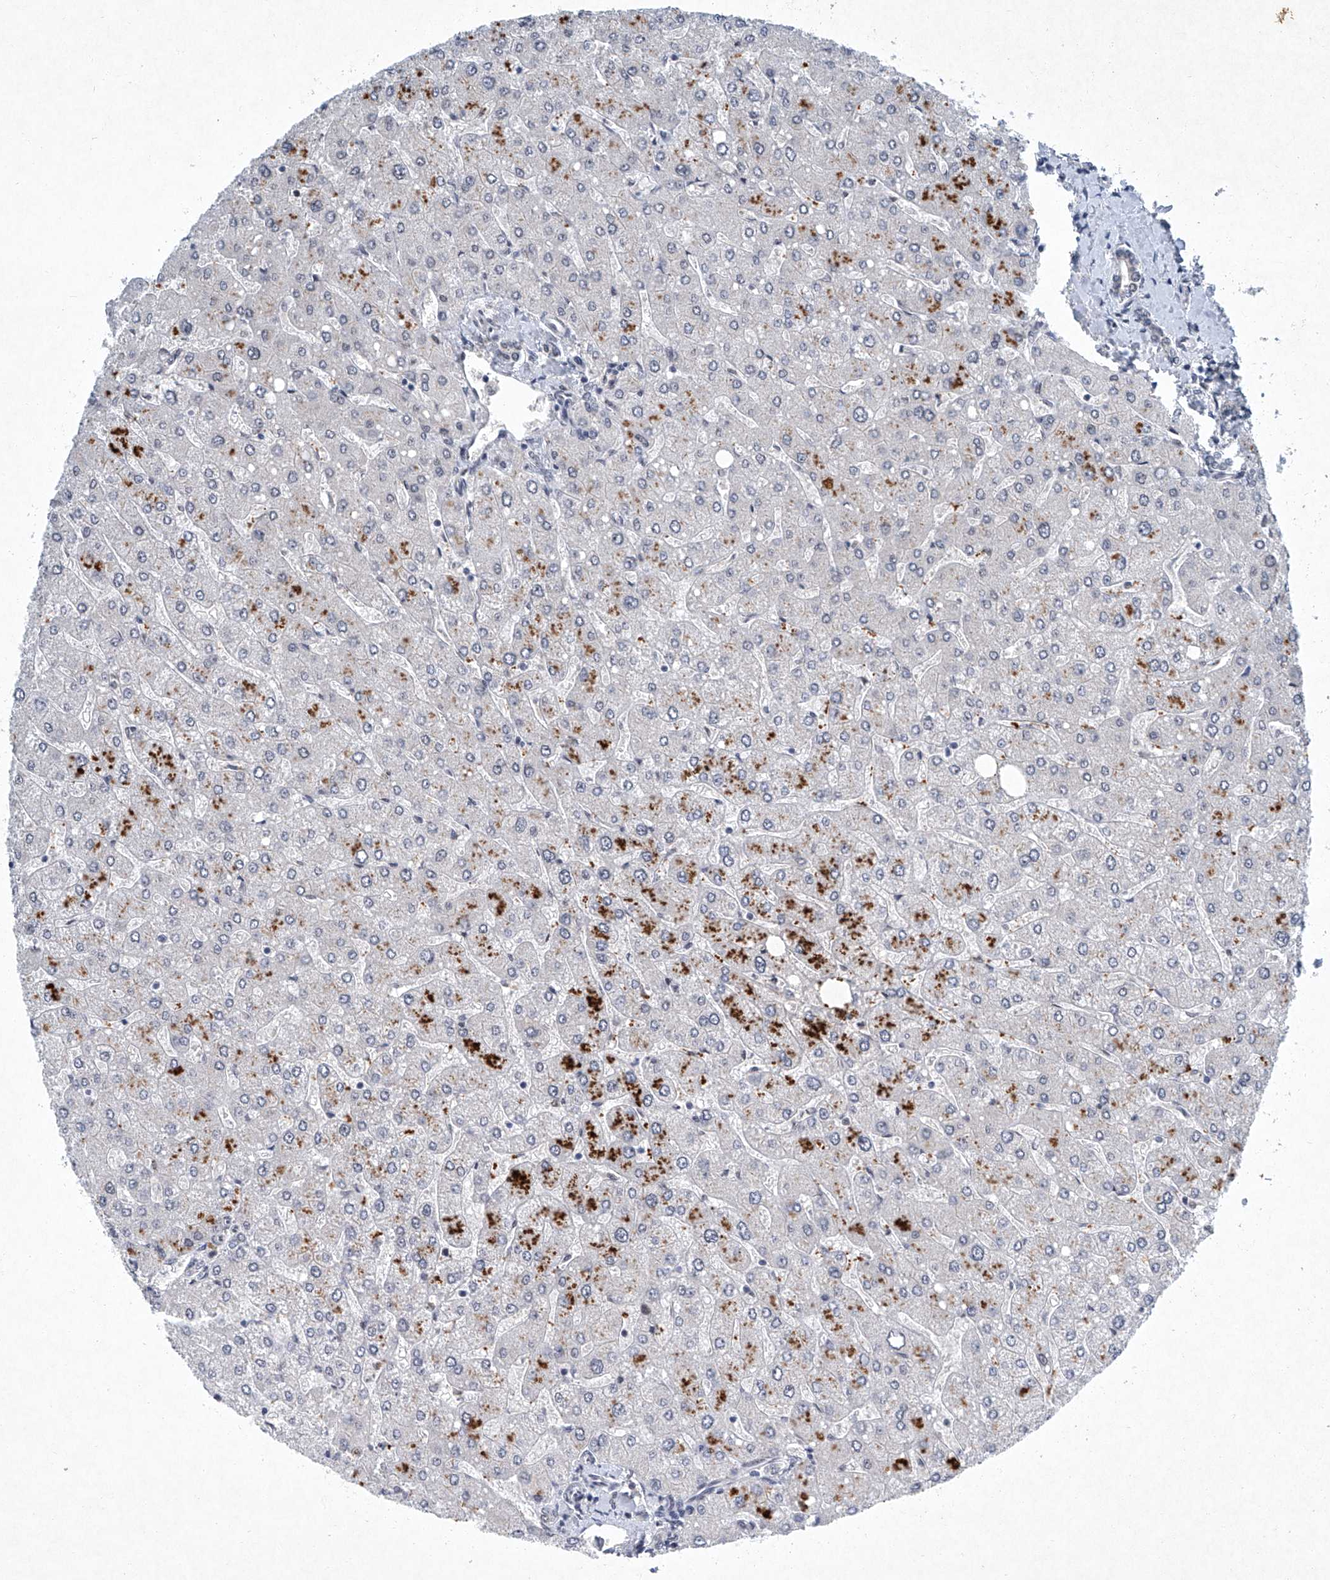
{"staining": {"intensity": "negative", "quantity": "none", "location": "none"}, "tissue": "liver", "cell_type": "Cholangiocytes", "image_type": "normal", "snomed": [{"axis": "morphology", "description": "Normal tissue, NOS"}, {"axis": "topography", "description": "Liver"}], "caption": "DAB (3,3'-diaminobenzidine) immunohistochemical staining of unremarkable liver reveals no significant positivity in cholangiocytes. The staining was performed using DAB (3,3'-diaminobenzidine) to visualize the protein expression in brown, while the nuclei were stained in blue with hematoxylin (Magnification: 20x).", "gene": "TFDP1", "patient": {"sex": "male", "age": 55}}